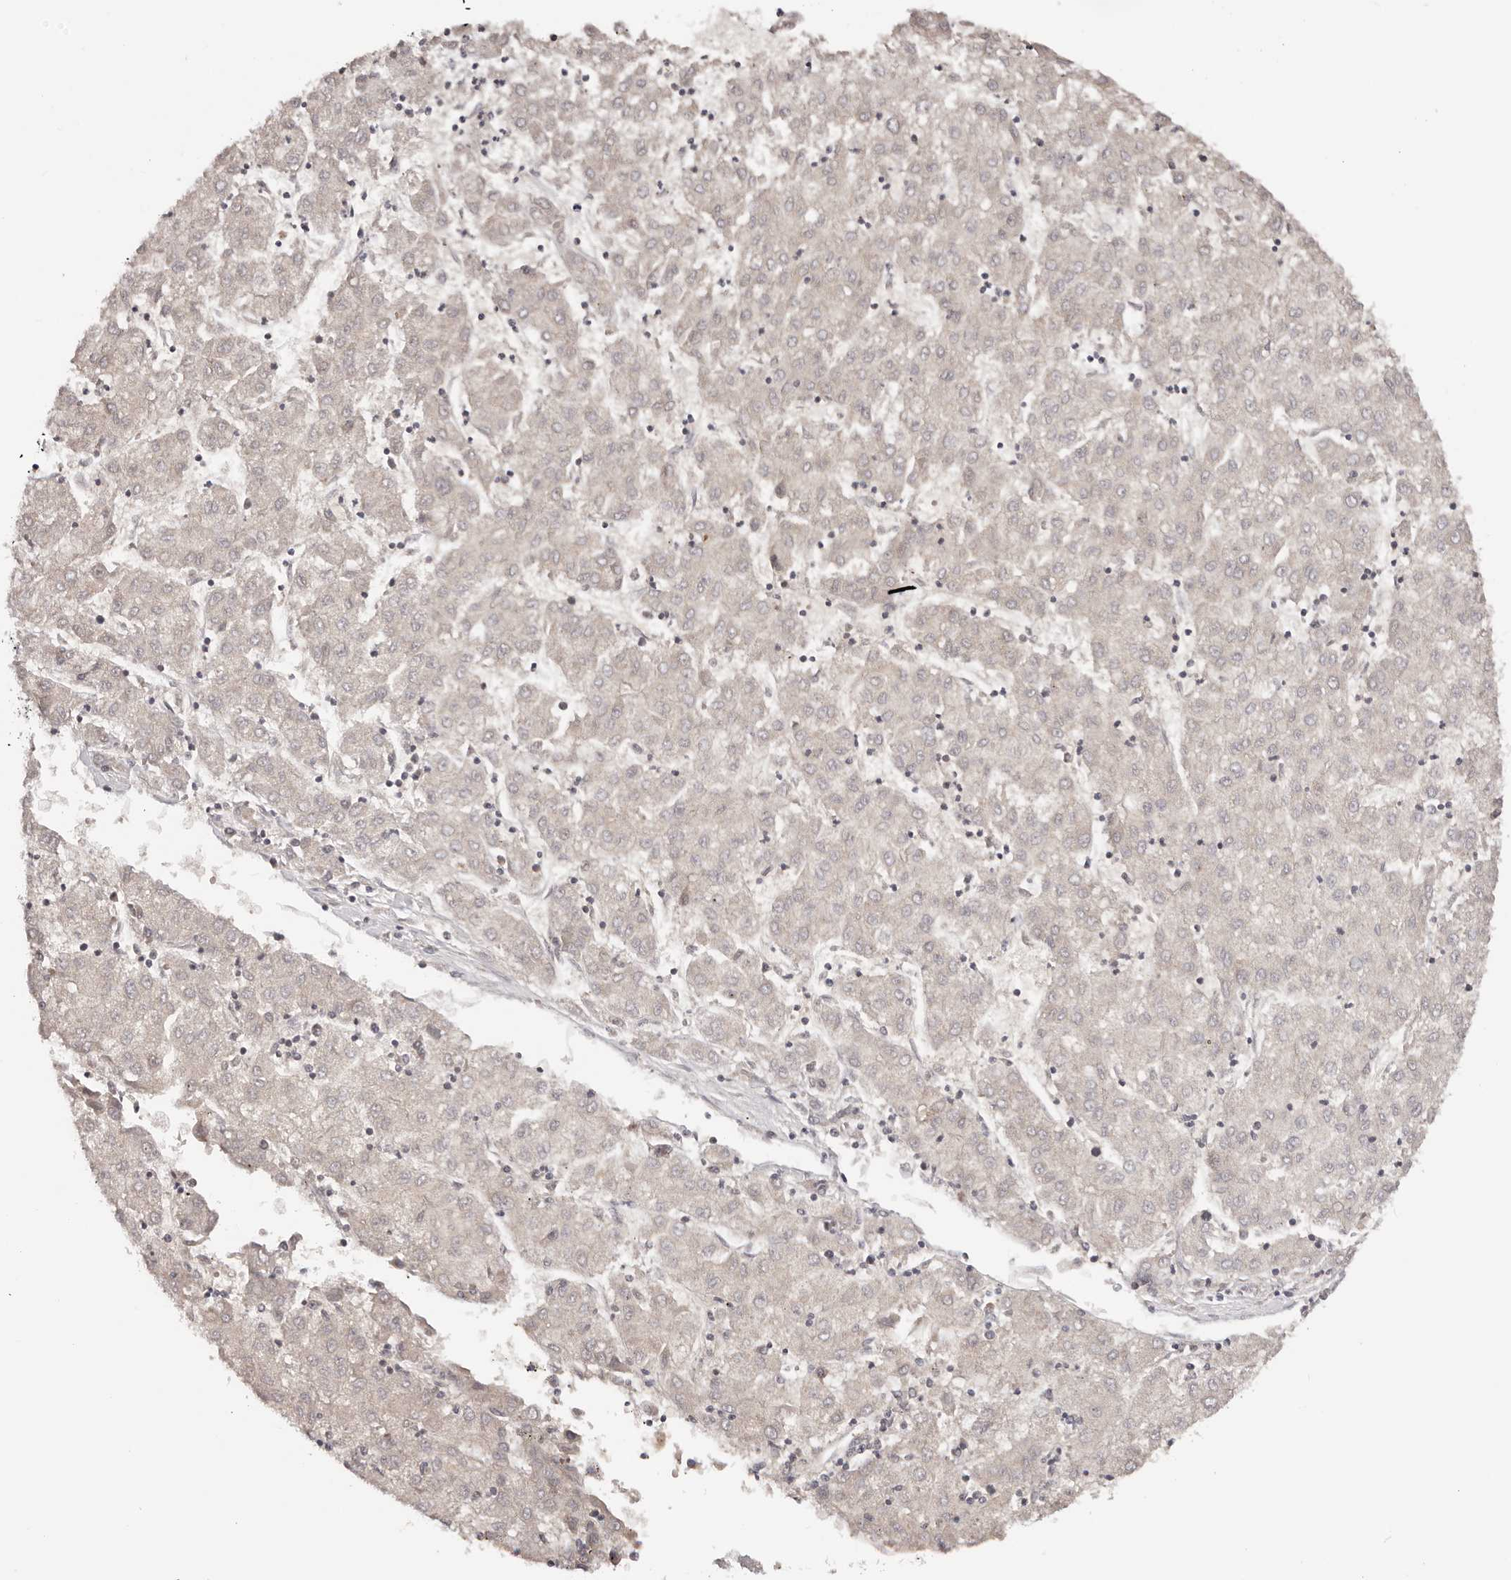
{"staining": {"intensity": "negative", "quantity": "none", "location": "none"}, "tissue": "liver cancer", "cell_type": "Tumor cells", "image_type": "cancer", "snomed": [{"axis": "morphology", "description": "Carcinoma, Hepatocellular, NOS"}, {"axis": "topography", "description": "Liver"}], "caption": "Human liver cancer stained for a protein using immunohistochemistry (IHC) reveals no staining in tumor cells.", "gene": "CCDC190", "patient": {"sex": "male", "age": 72}}